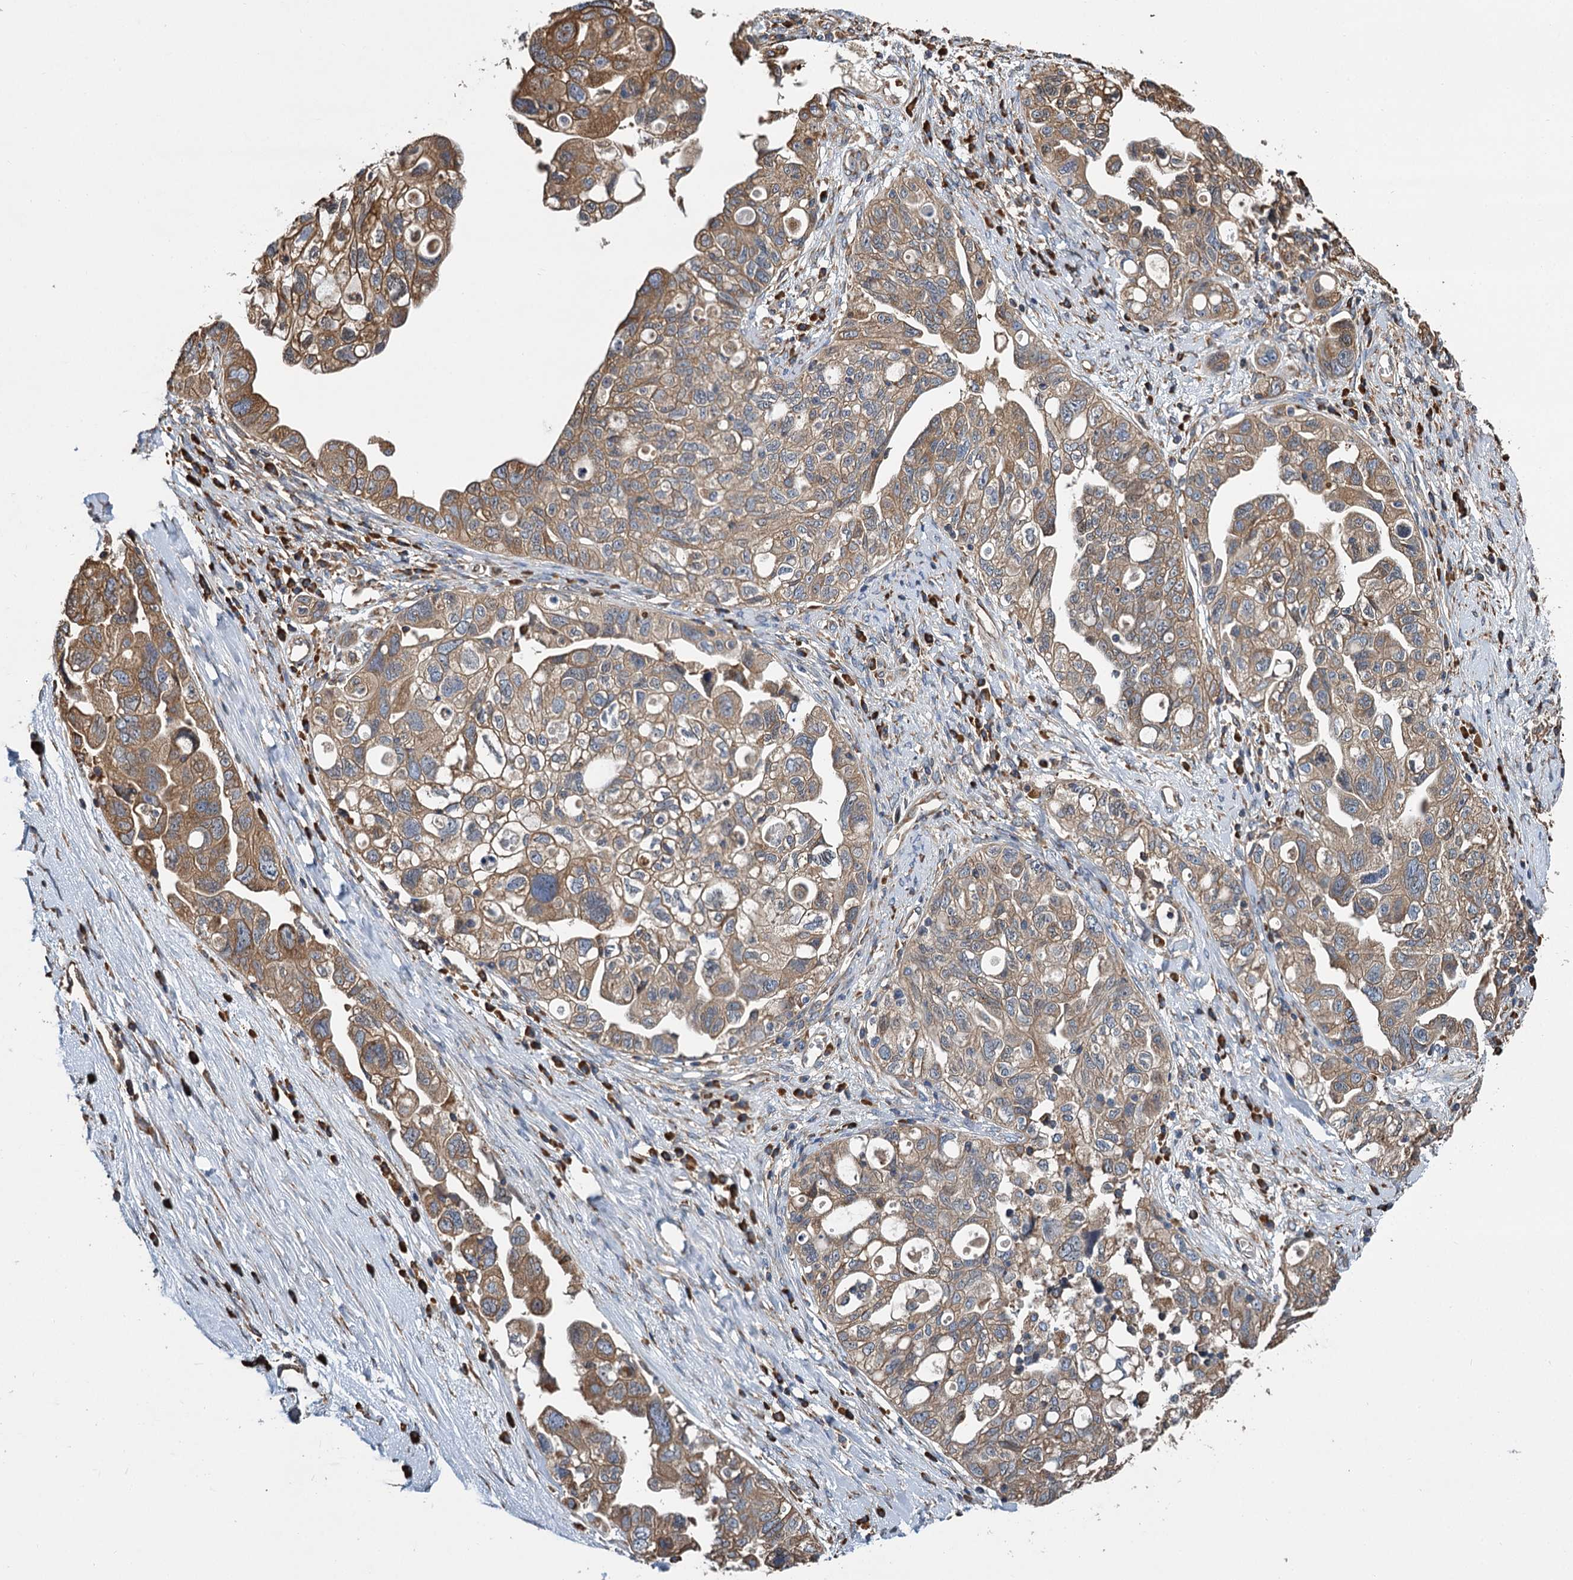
{"staining": {"intensity": "moderate", "quantity": ">75%", "location": "cytoplasmic/membranous"}, "tissue": "ovarian cancer", "cell_type": "Tumor cells", "image_type": "cancer", "snomed": [{"axis": "morphology", "description": "Carcinoma, NOS"}, {"axis": "morphology", "description": "Cystadenocarcinoma, serous, NOS"}, {"axis": "topography", "description": "Ovary"}], "caption": "A brown stain highlights moderate cytoplasmic/membranous expression of a protein in human ovarian cancer (carcinoma) tumor cells. Nuclei are stained in blue.", "gene": "LINS1", "patient": {"sex": "female", "age": 69}}